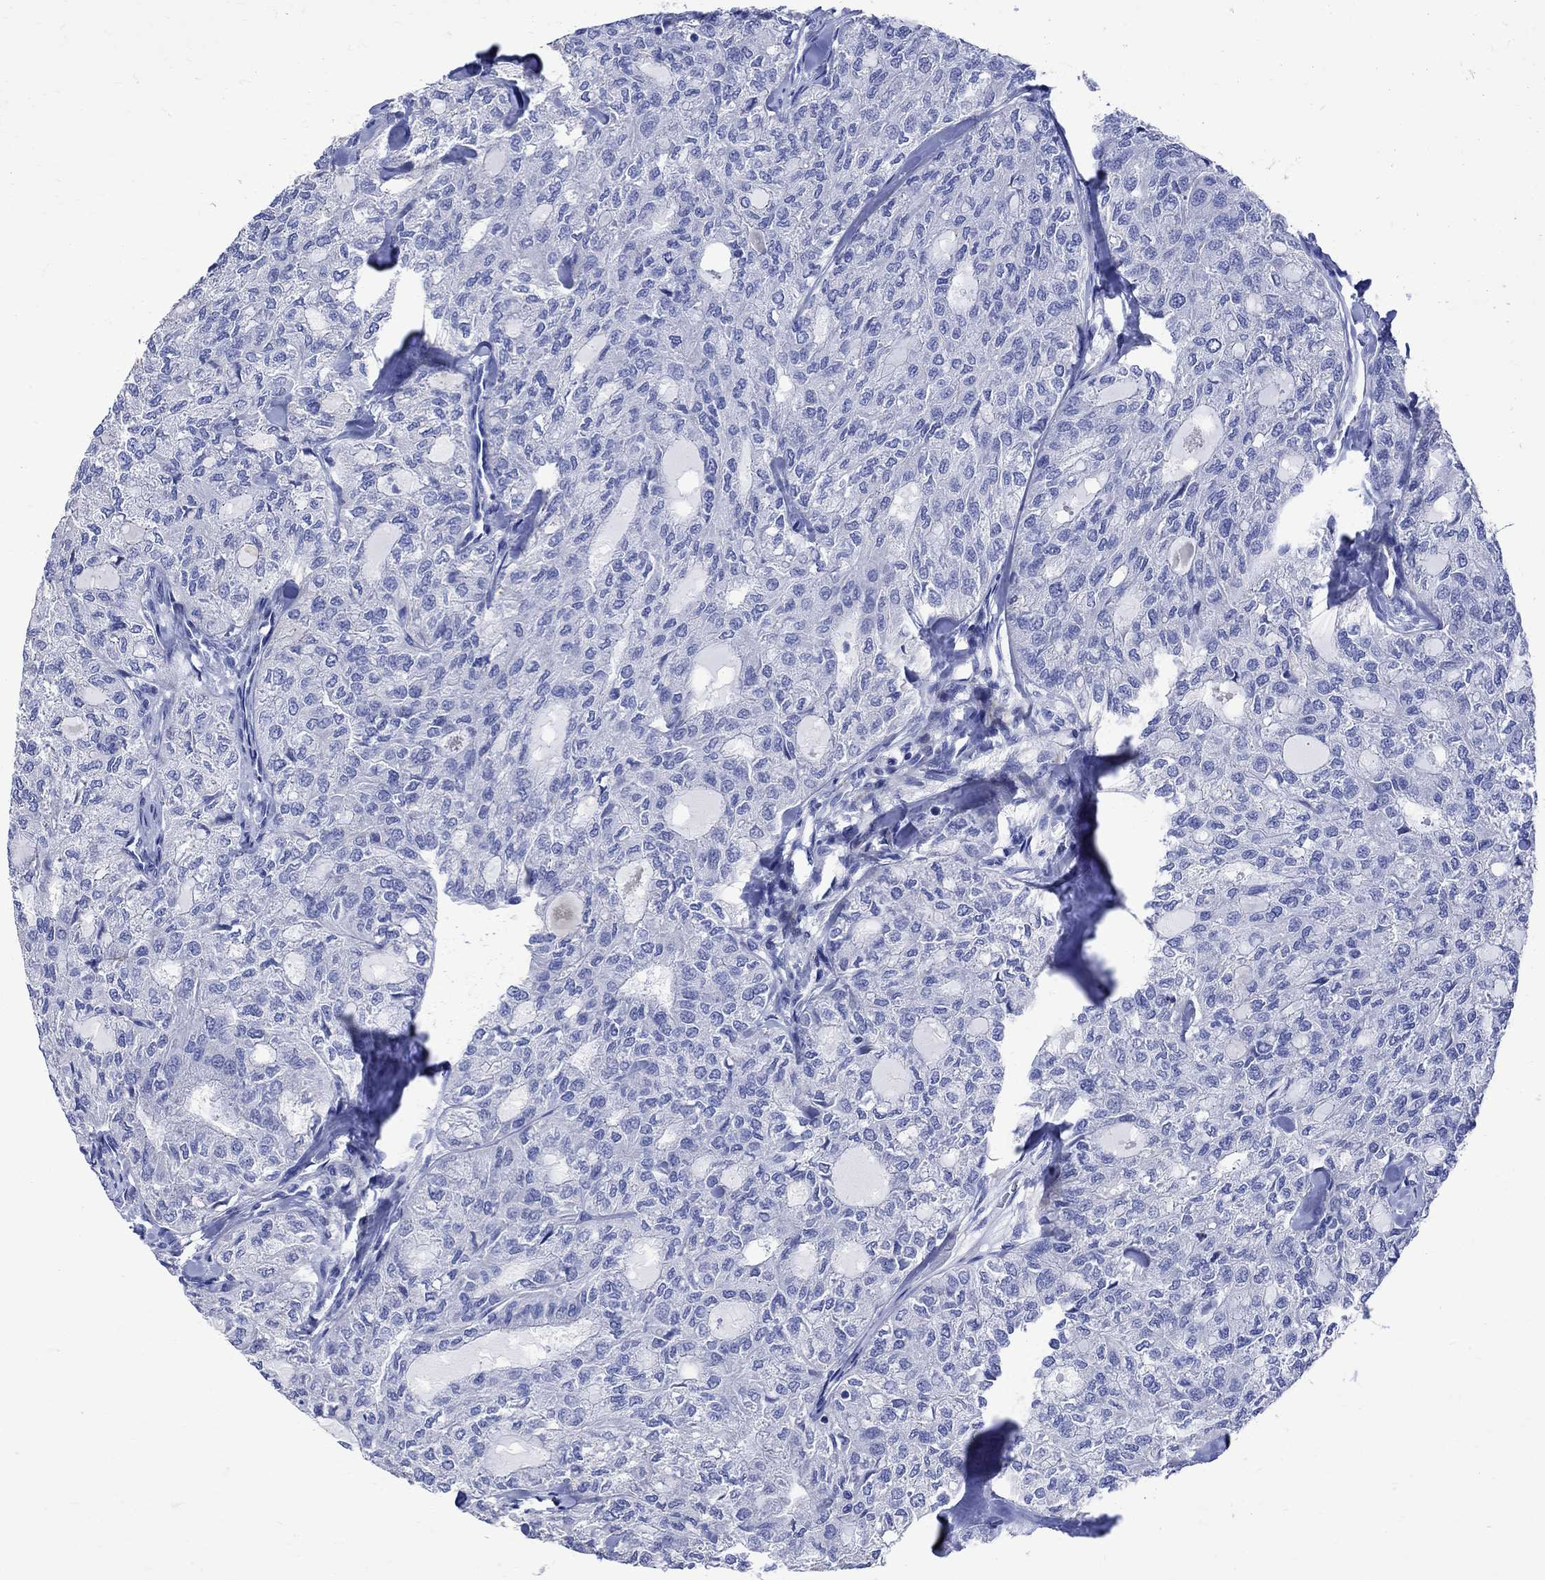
{"staining": {"intensity": "negative", "quantity": "none", "location": "none"}, "tissue": "thyroid cancer", "cell_type": "Tumor cells", "image_type": "cancer", "snomed": [{"axis": "morphology", "description": "Follicular adenoma carcinoma, NOS"}, {"axis": "topography", "description": "Thyroid gland"}], "caption": "The photomicrograph reveals no significant staining in tumor cells of thyroid cancer.", "gene": "PARVB", "patient": {"sex": "male", "age": 75}}